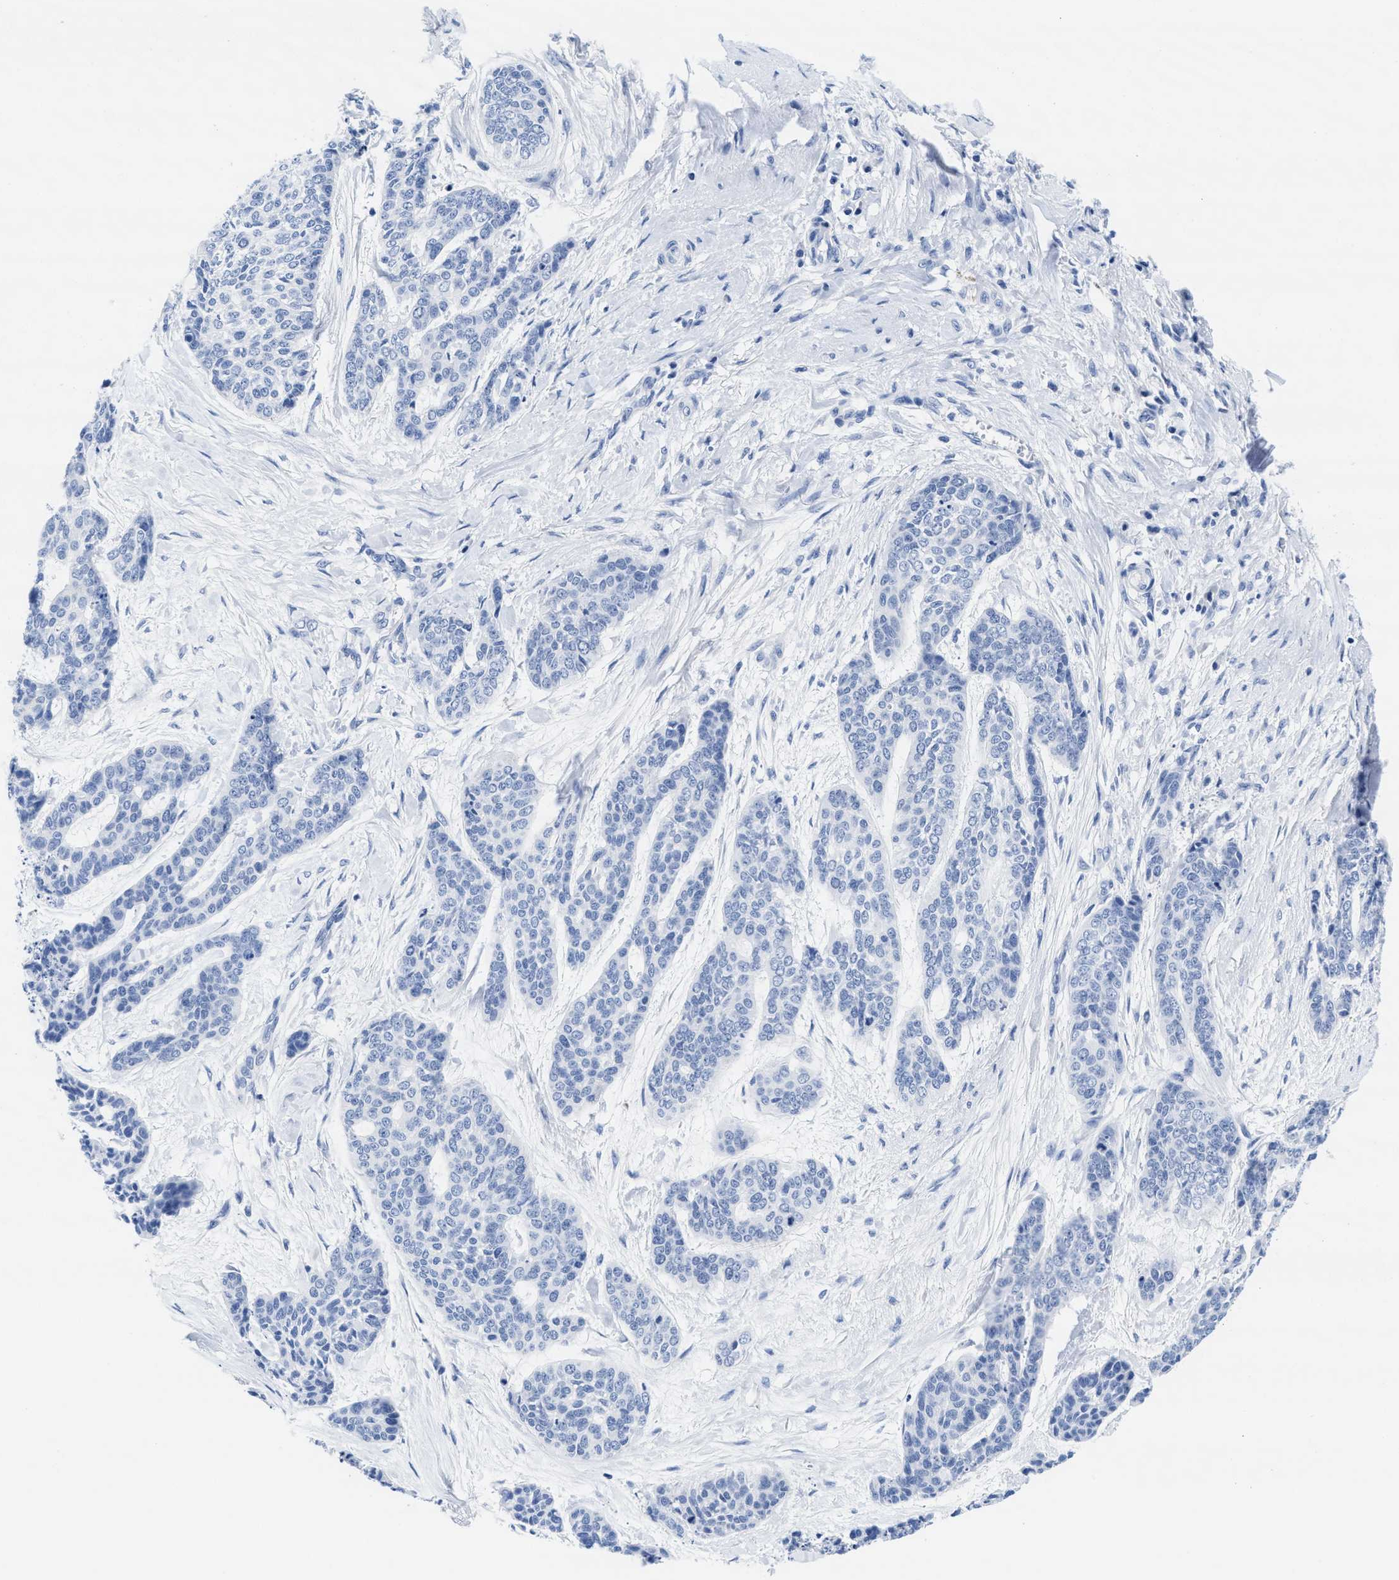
{"staining": {"intensity": "negative", "quantity": "none", "location": "none"}, "tissue": "skin cancer", "cell_type": "Tumor cells", "image_type": "cancer", "snomed": [{"axis": "morphology", "description": "Basal cell carcinoma"}, {"axis": "topography", "description": "Skin"}], "caption": "This is an IHC micrograph of skin cancer (basal cell carcinoma). There is no expression in tumor cells.", "gene": "TTC3", "patient": {"sex": "female", "age": 64}}